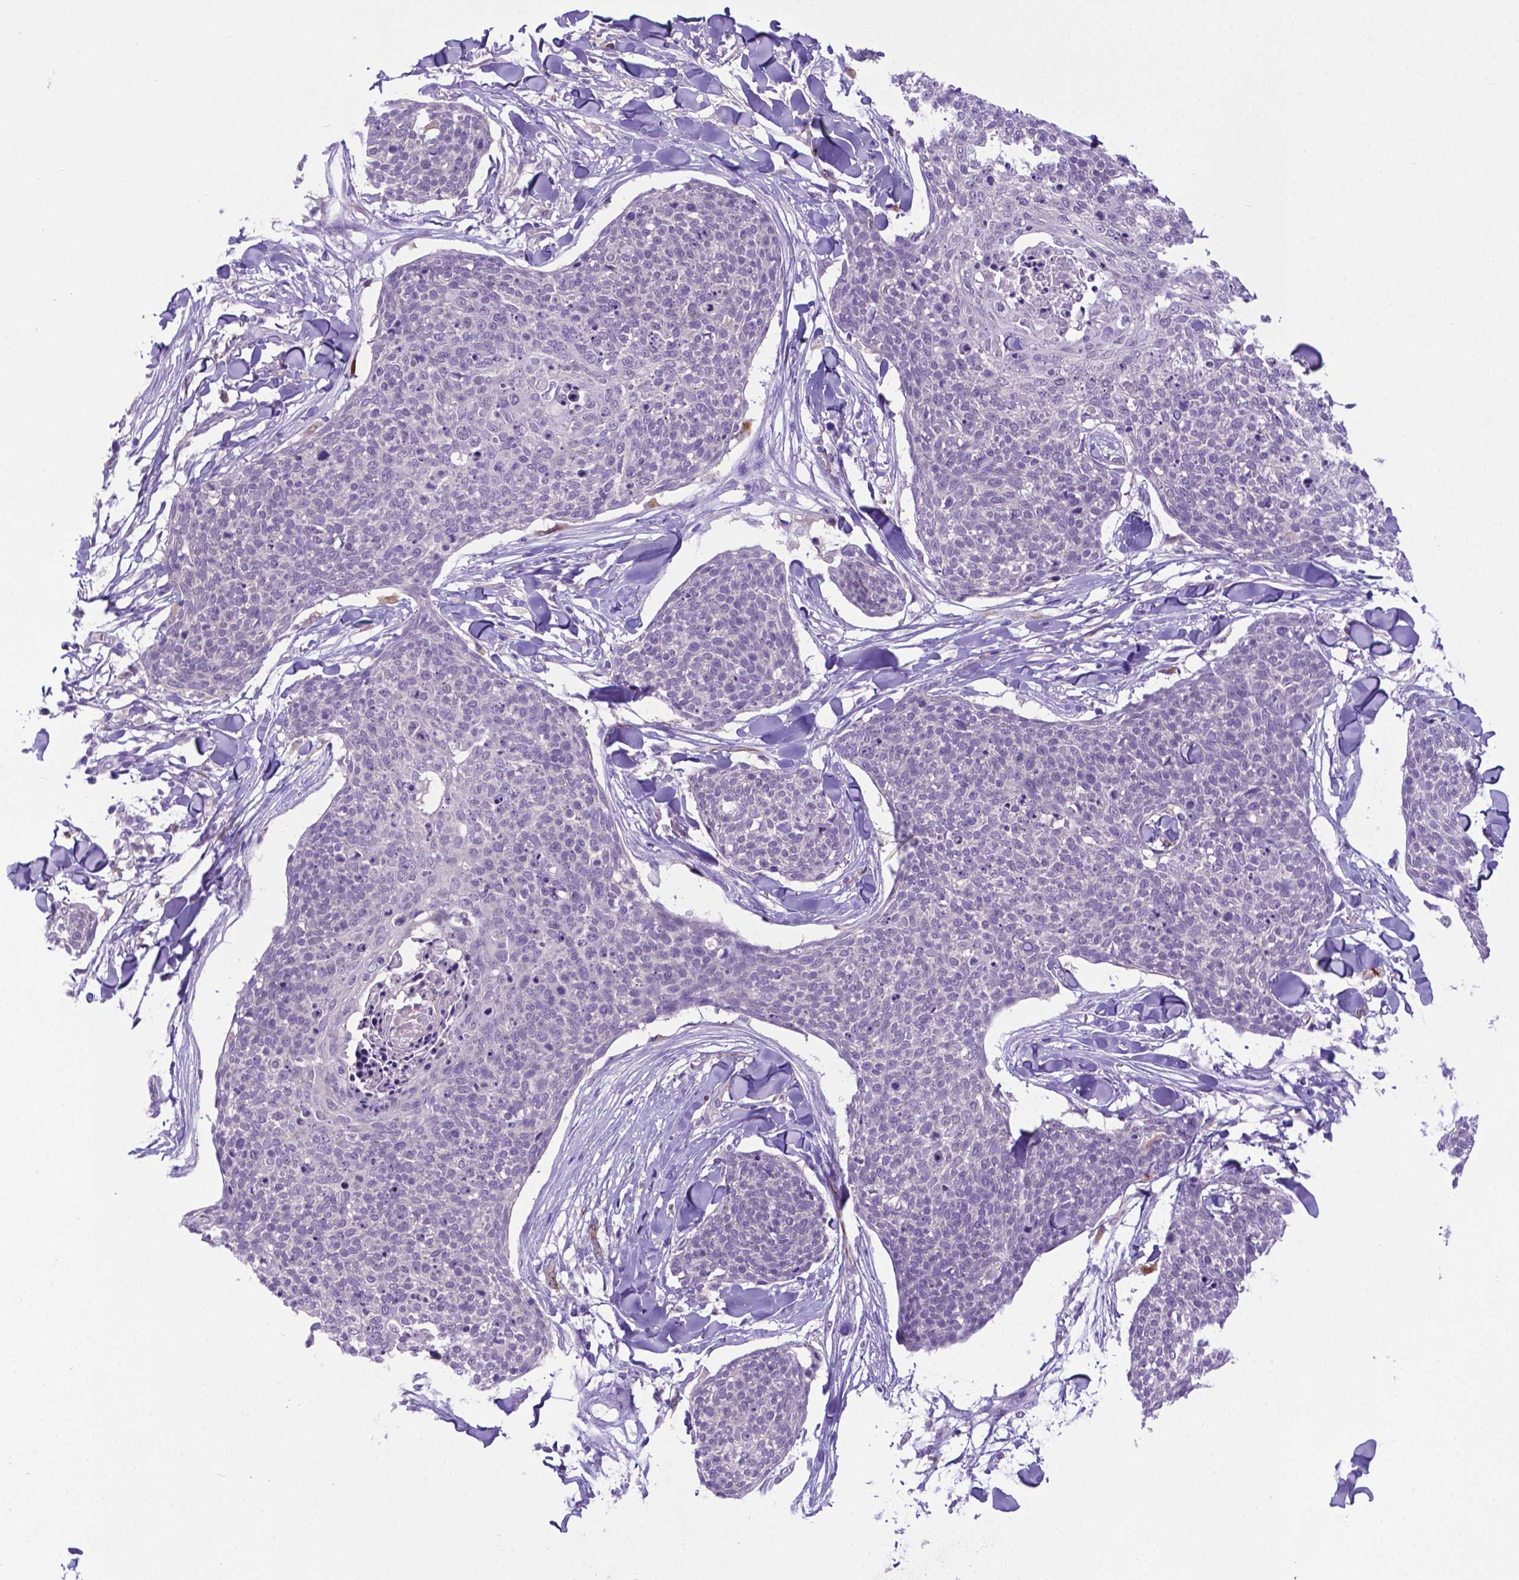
{"staining": {"intensity": "negative", "quantity": "none", "location": "none"}, "tissue": "skin cancer", "cell_type": "Tumor cells", "image_type": "cancer", "snomed": [{"axis": "morphology", "description": "Squamous cell carcinoma, NOS"}, {"axis": "topography", "description": "Skin"}, {"axis": "topography", "description": "Vulva"}], "caption": "Skin cancer stained for a protein using immunohistochemistry (IHC) demonstrates no expression tumor cells.", "gene": "LZTR1", "patient": {"sex": "female", "age": 75}}